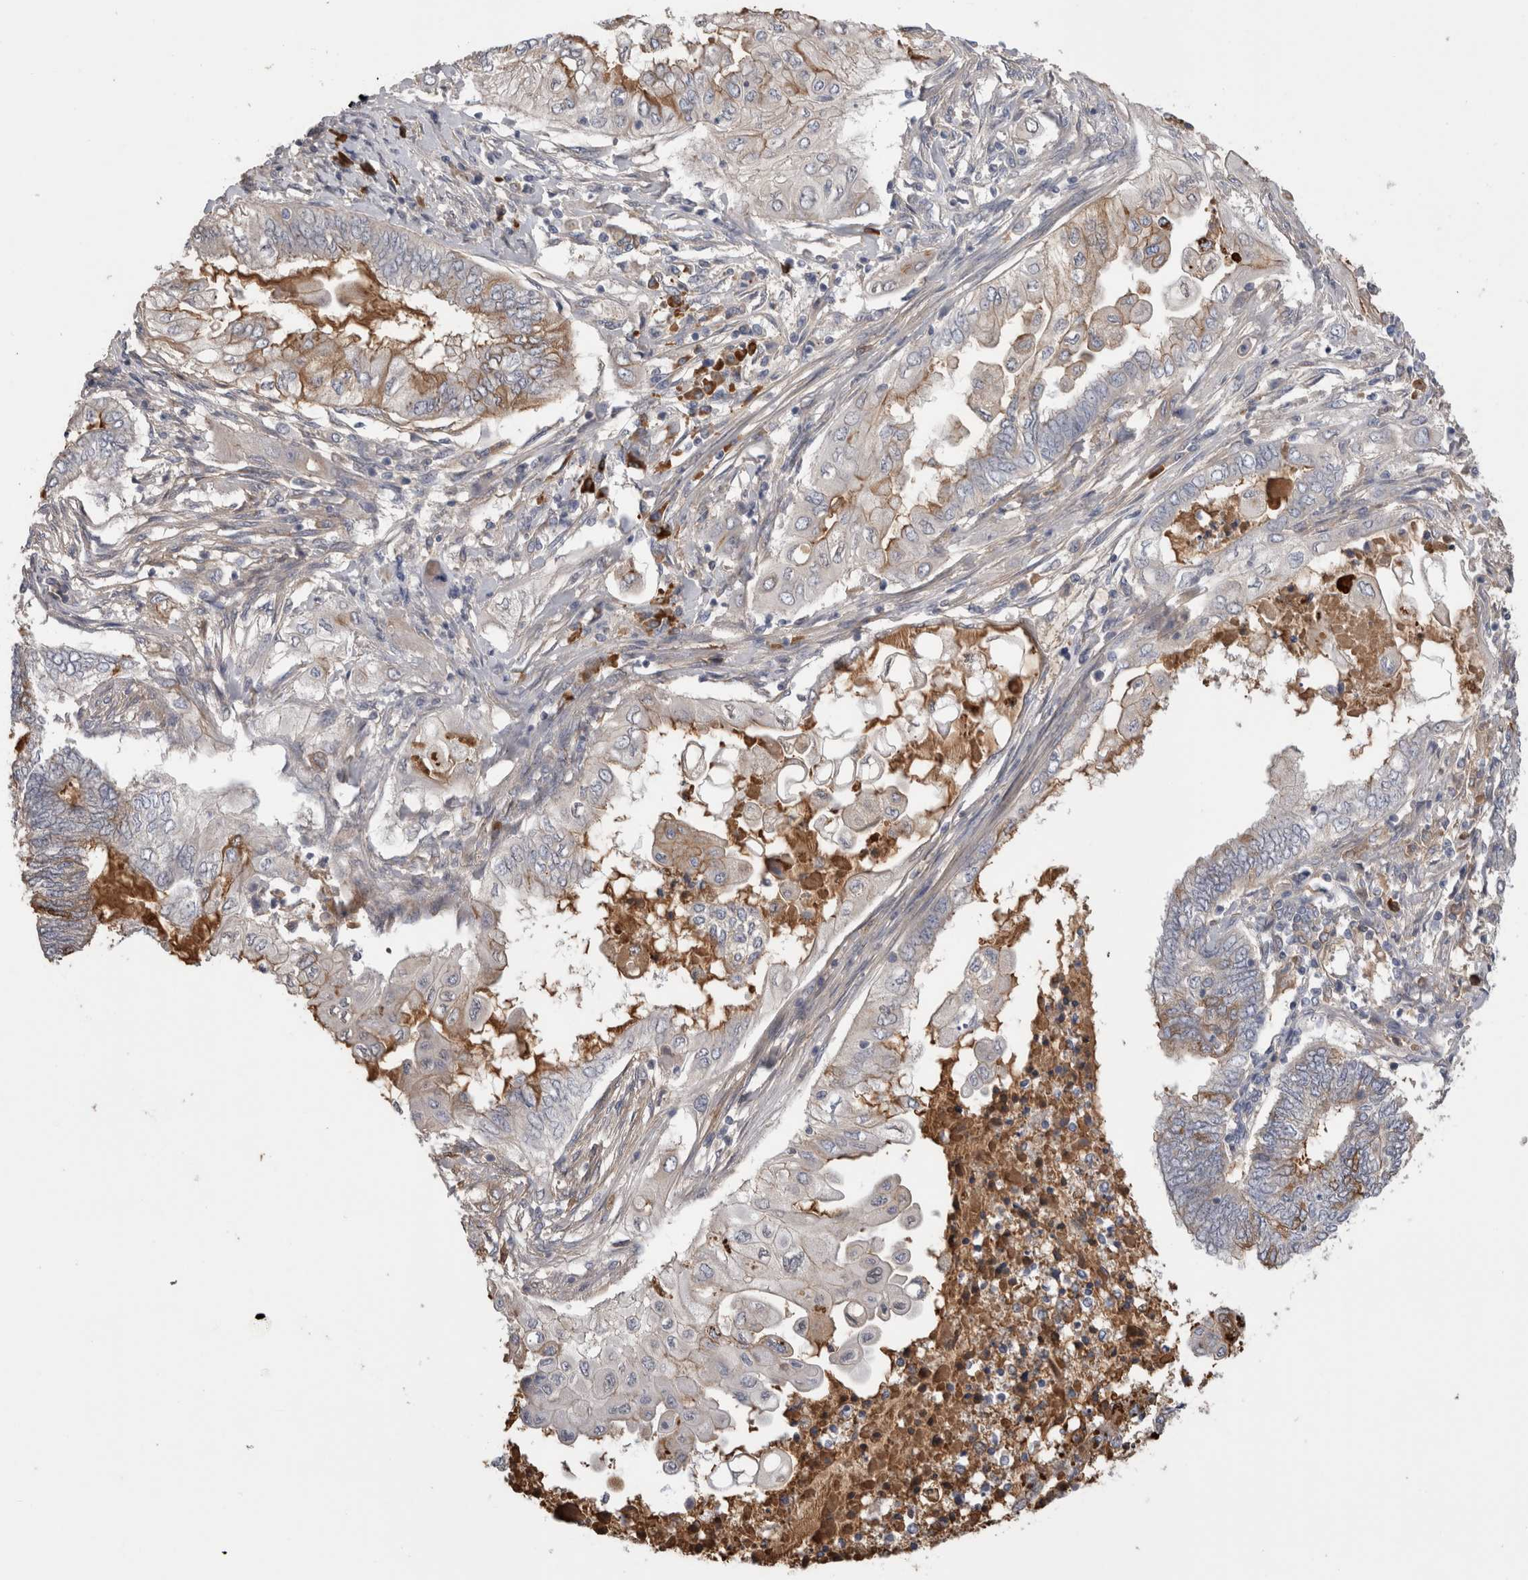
{"staining": {"intensity": "moderate", "quantity": "<25%", "location": "cytoplasmic/membranous"}, "tissue": "endometrial cancer", "cell_type": "Tumor cells", "image_type": "cancer", "snomed": [{"axis": "morphology", "description": "Adenocarcinoma, NOS"}, {"axis": "topography", "description": "Uterus"}, {"axis": "topography", "description": "Endometrium"}], "caption": "Human endometrial cancer (adenocarcinoma) stained for a protein (brown) reveals moderate cytoplasmic/membranous positive staining in approximately <25% of tumor cells.", "gene": "PPP3CC", "patient": {"sex": "female", "age": 70}}